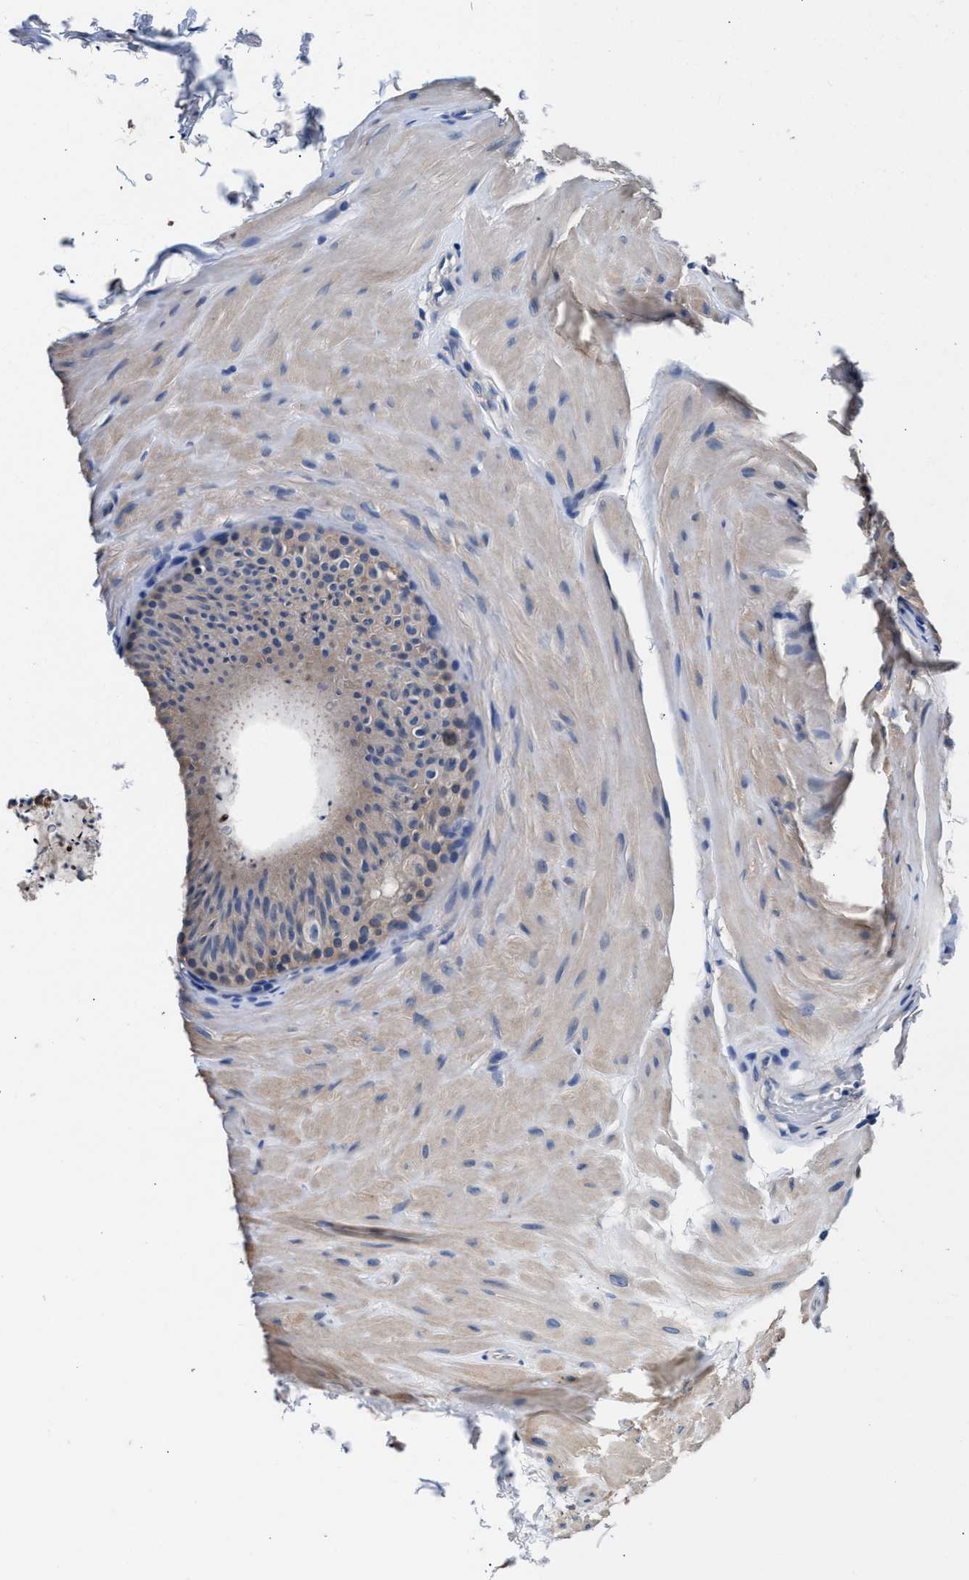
{"staining": {"intensity": "weak", "quantity": "<25%", "location": "cytoplasmic/membranous"}, "tissue": "epididymis", "cell_type": "Glandular cells", "image_type": "normal", "snomed": [{"axis": "morphology", "description": "Normal tissue, NOS"}, {"axis": "topography", "description": "Epididymis"}], "caption": "Immunohistochemistry image of unremarkable epididymis: human epididymis stained with DAB (3,3'-diaminobenzidine) shows no significant protein positivity in glandular cells. (DAB (3,3'-diaminobenzidine) IHC, high magnification).", "gene": "GSTM1", "patient": {"sex": "male", "age": 34}}